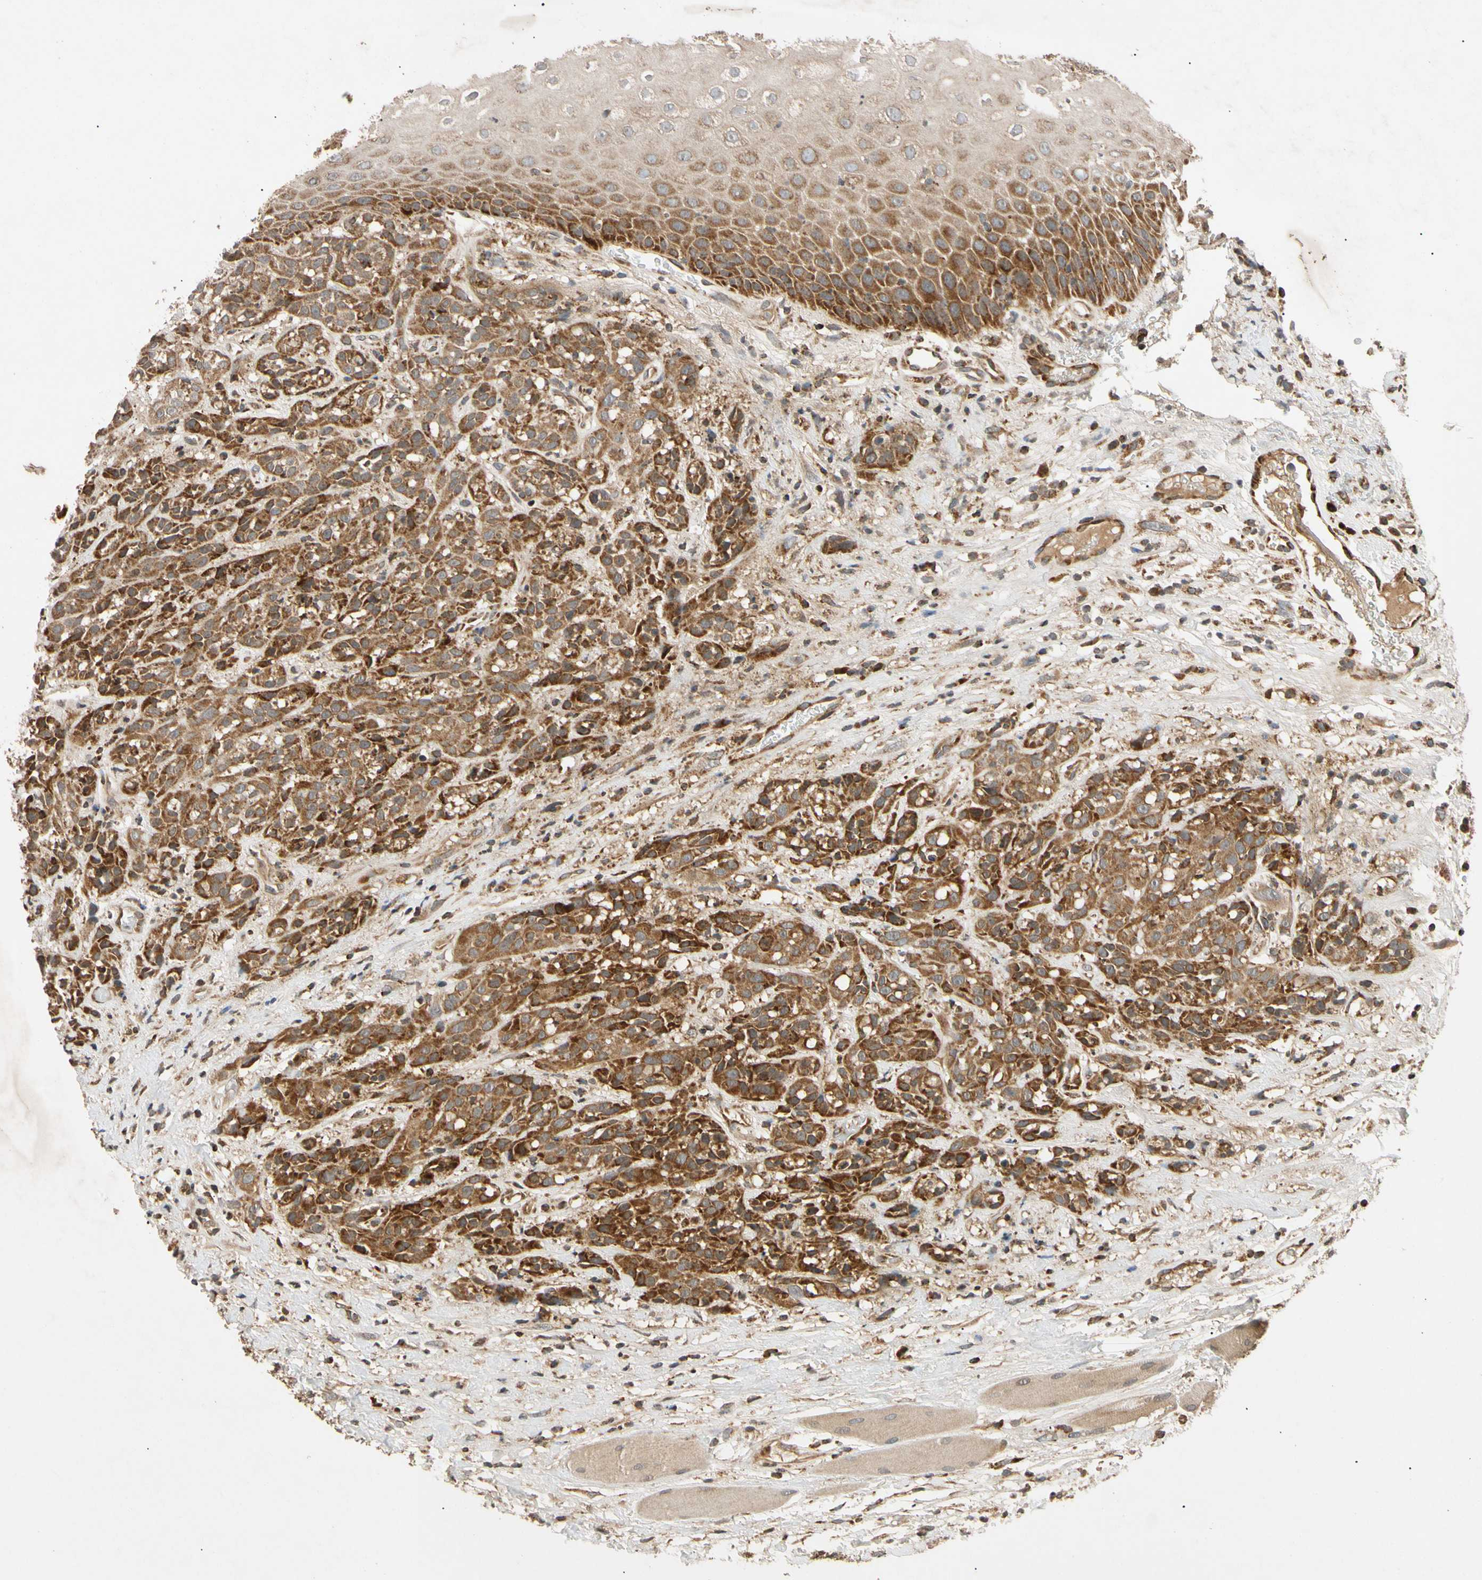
{"staining": {"intensity": "strong", "quantity": ">75%", "location": "cytoplasmic/membranous"}, "tissue": "head and neck cancer", "cell_type": "Tumor cells", "image_type": "cancer", "snomed": [{"axis": "morphology", "description": "Normal tissue, NOS"}, {"axis": "morphology", "description": "Squamous cell carcinoma, NOS"}, {"axis": "topography", "description": "Cartilage tissue"}, {"axis": "topography", "description": "Head-Neck"}], "caption": "Protein analysis of head and neck cancer (squamous cell carcinoma) tissue displays strong cytoplasmic/membranous expression in about >75% of tumor cells.", "gene": "MRPS22", "patient": {"sex": "male", "age": 62}}